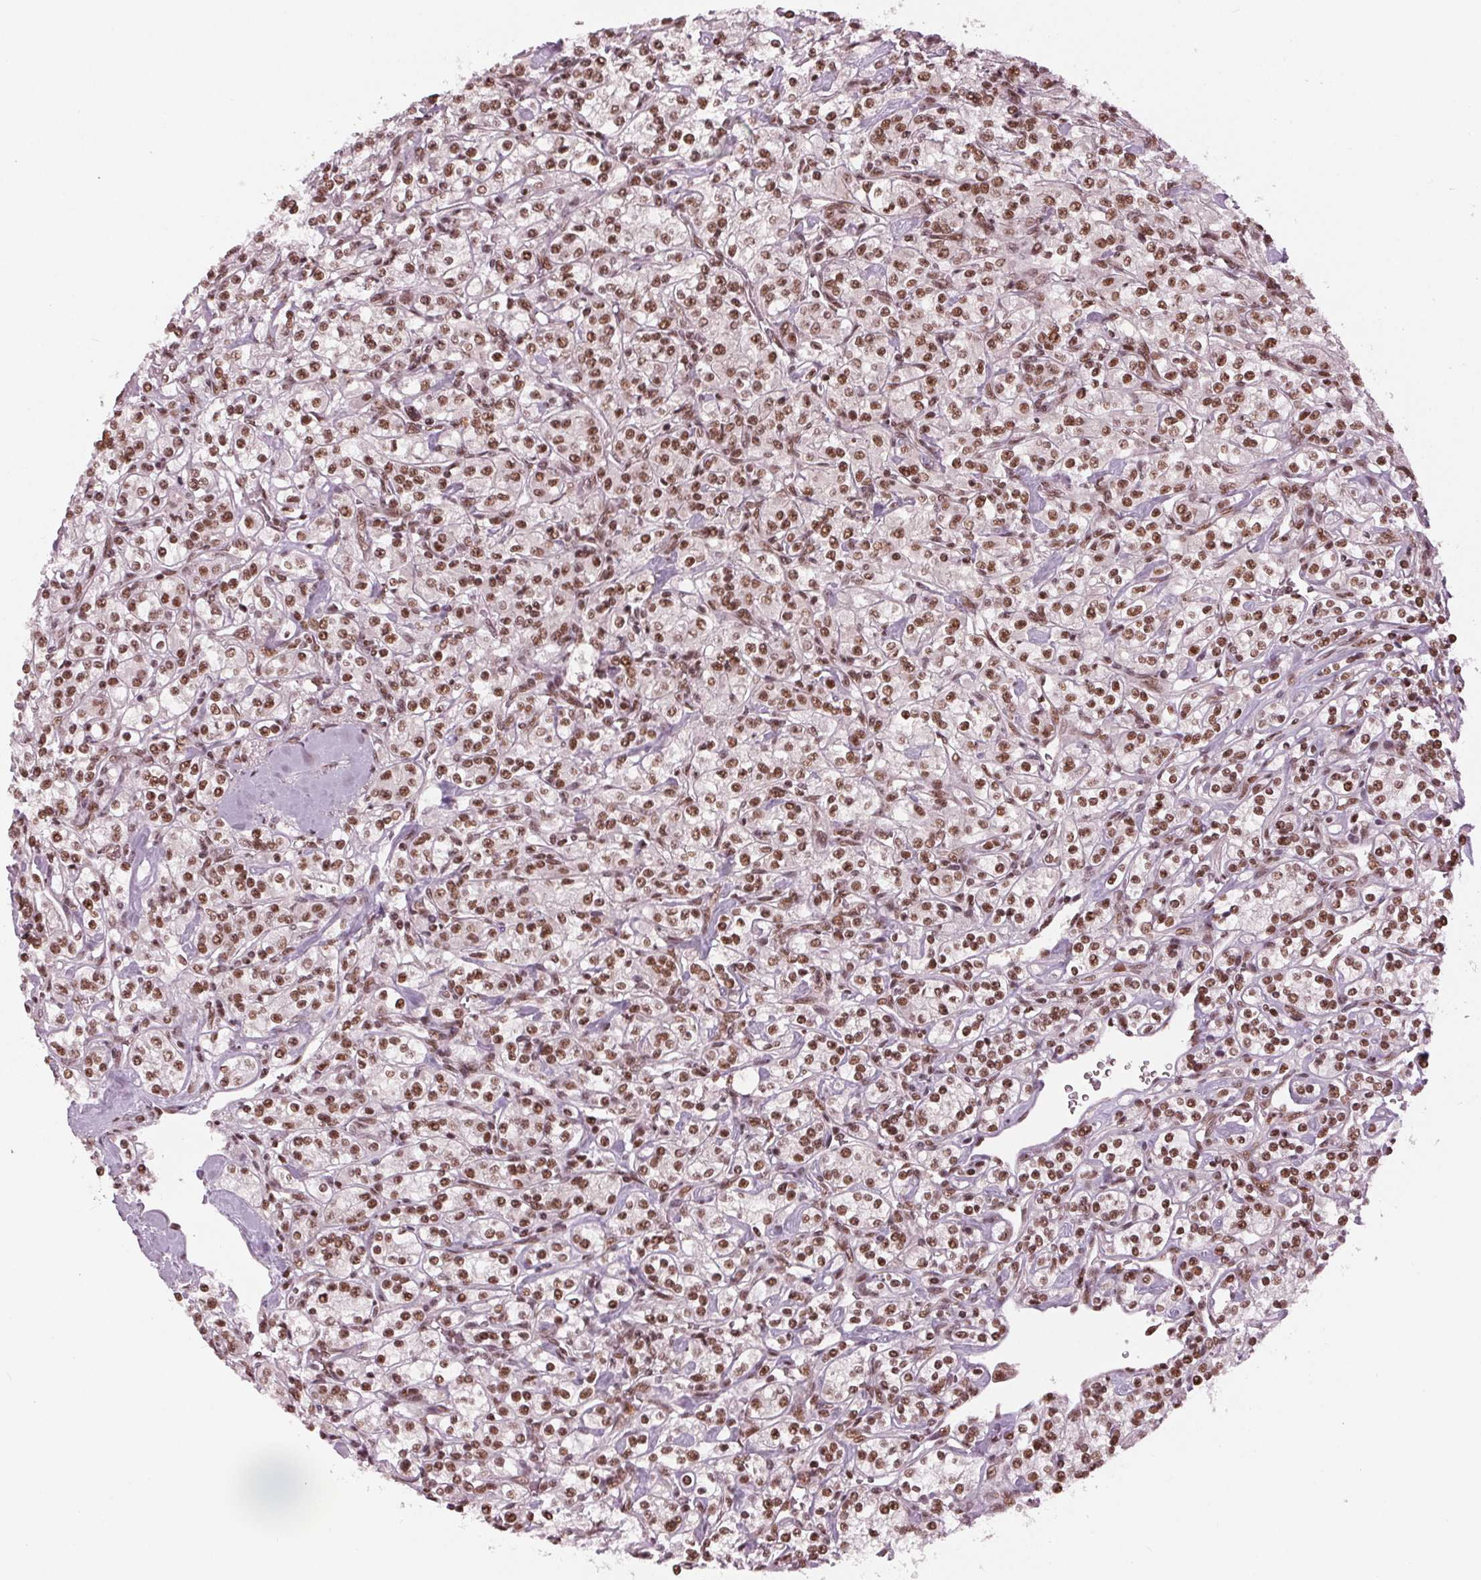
{"staining": {"intensity": "moderate", "quantity": ">75%", "location": "nuclear"}, "tissue": "renal cancer", "cell_type": "Tumor cells", "image_type": "cancer", "snomed": [{"axis": "morphology", "description": "Adenocarcinoma, NOS"}, {"axis": "topography", "description": "Kidney"}], "caption": "Renal cancer stained with DAB immunohistochemistry (IHC) demonstrates medium levels of moderate nuclear expression in approximately >75% of tumor cells.", "gene": "LSM2", "patient": {"sex": "male", "age": 77}}